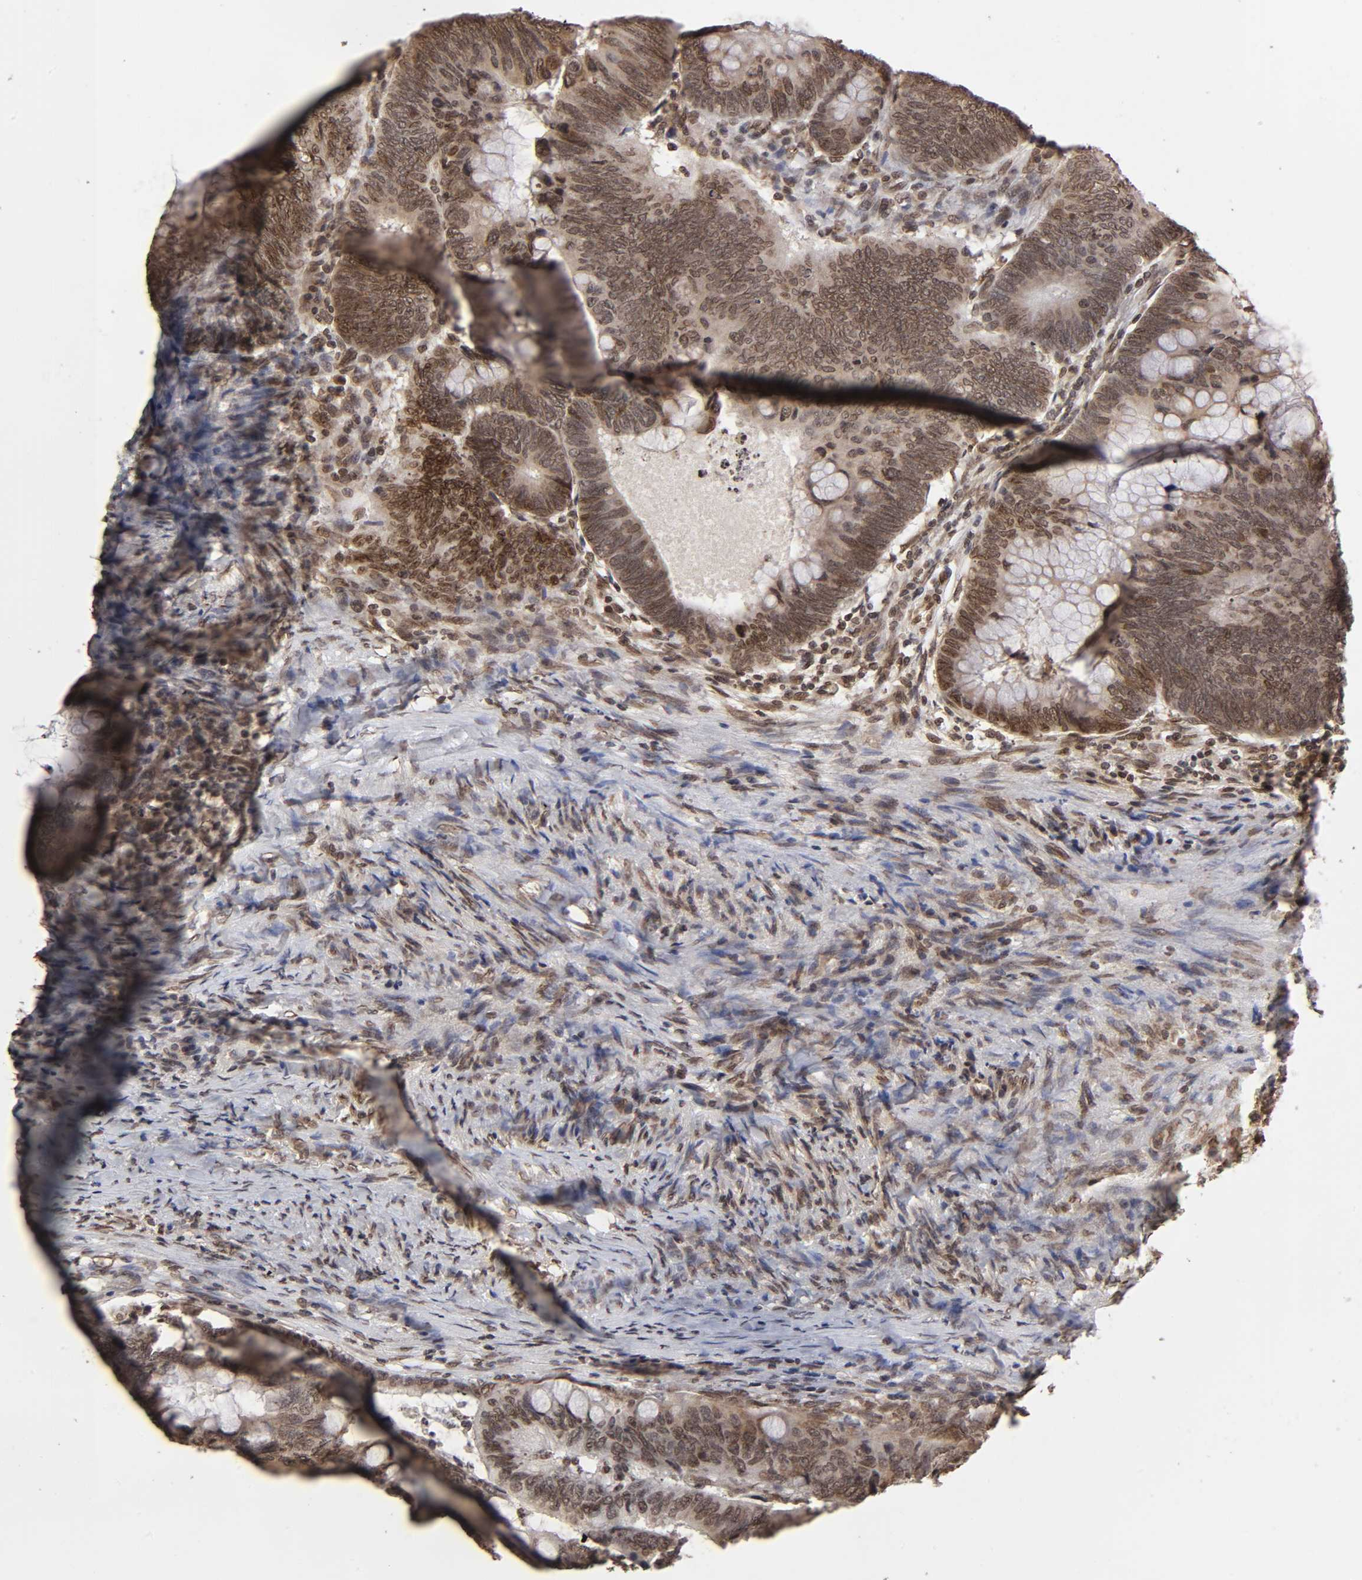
{"staining": {"intensity": "moderate", "quantity": ">75%", "location": "cytoplasmic/membranous,nuclear"}, "tissue": "colorectal cancer", "cell_type": "Tumor cells", "image_type": "cancer", "snomed": [{"axis": "morphology", "description": "Normal tissue, NOS"}, {"axis": "morphology", "description": "Adenocarcinoma, NOS"}, {"axis": "topography", "description": "Rectum"}, {"axis": "topography", "description": "Peripheral nerve tissue"}], "caption": "DAB immunohistochemical staining of colorectal cancer (adenocarcinoma) shows moderate cytoplasmic/membranous and nuclear protein expression in about >75% of tumor cells.", "gene": "MLLT6", "patient": {"sex": "male", "age": 92}}